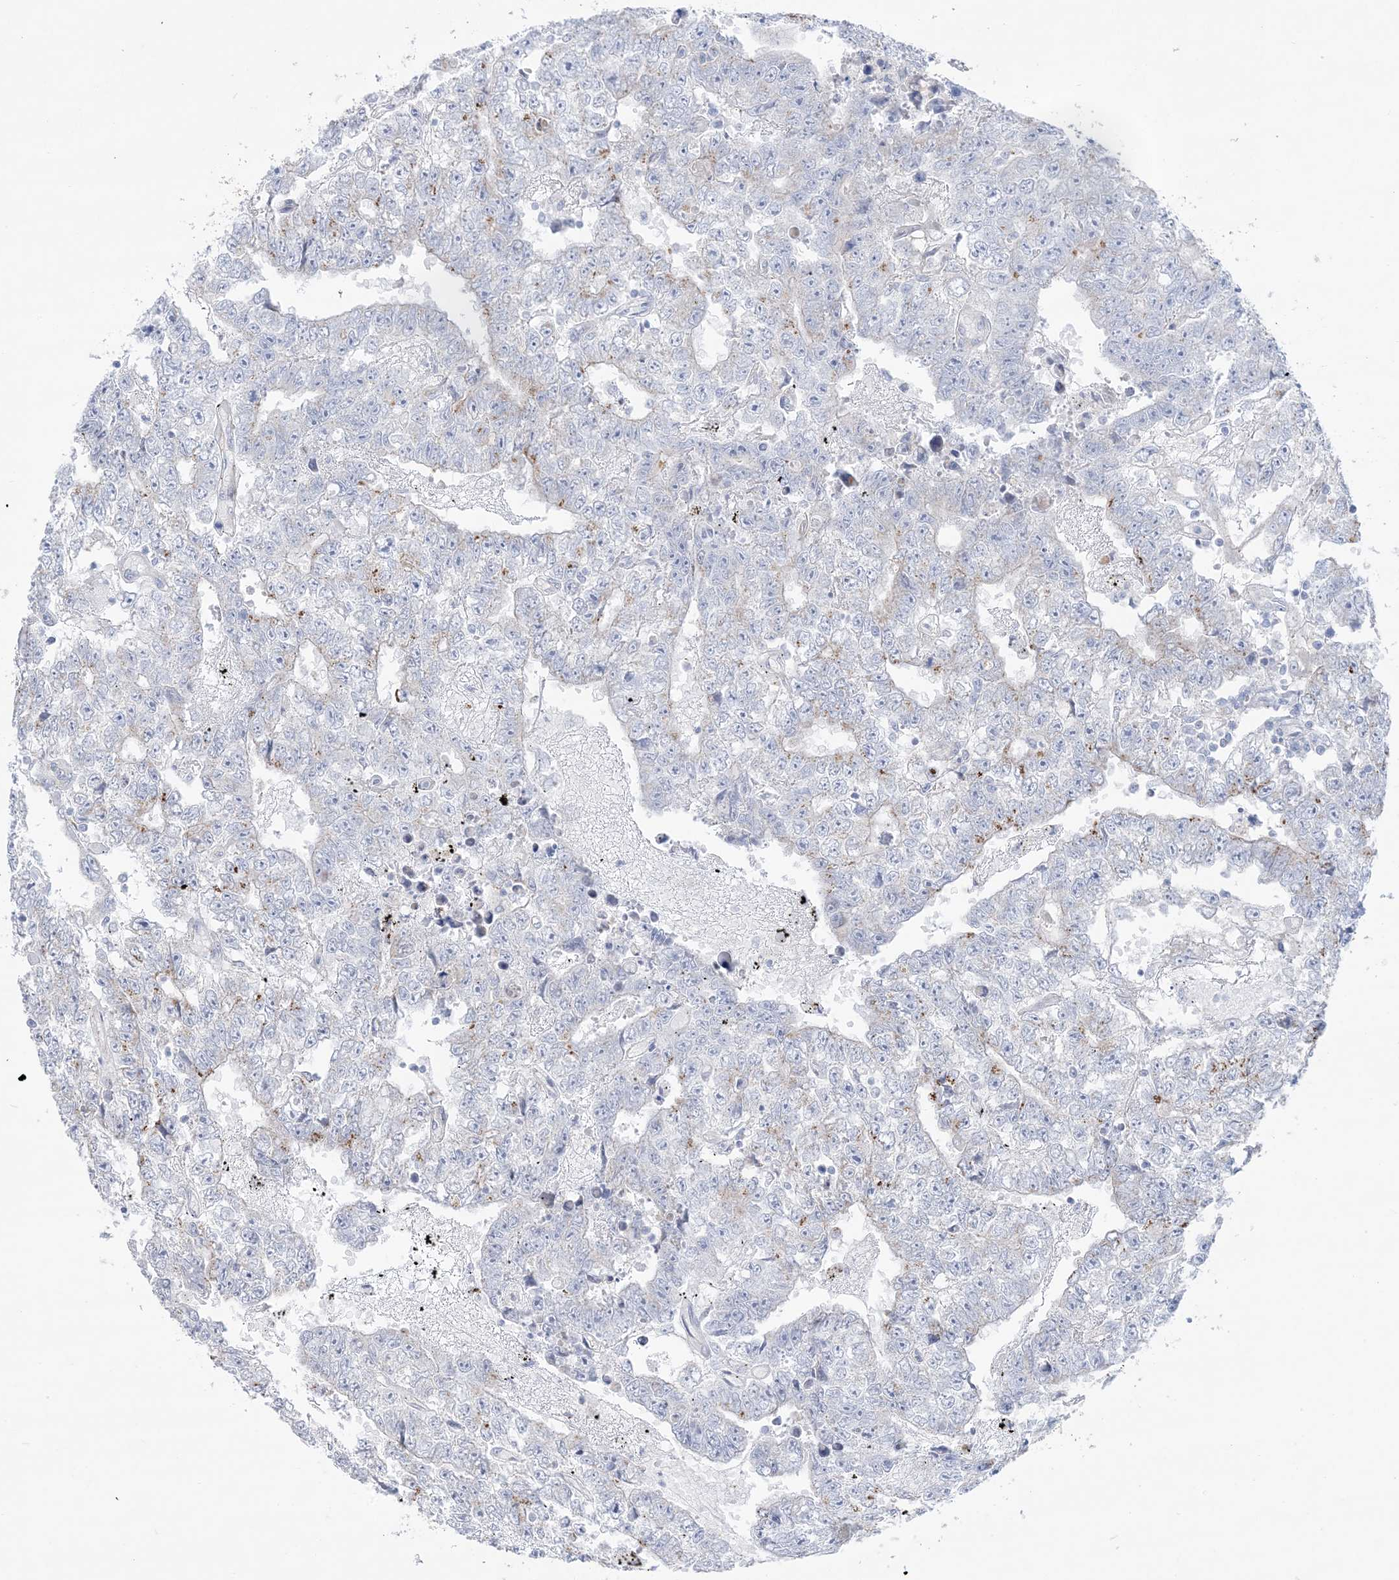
{"staining": {"intensity": "negative", "quantity": "none", "location": "none"}, "tissue": "testis cancer", "cell_type": "Tumor cells", "image_type": "cancer", "snomed": [{"axis": "morphology", "description": "Carcinoma, Embryonal, NOS"}, {"axis": "topography", "description": "Testis"}], "caption": "Immunohistochemistry (IHC) micrograph of testis cancer (embryonal carcinoma) stained for a protein (brown), which demonstrates no positivity in tumor cells.", "gene": "B3GNT7", "patient": {"sex": "male", "age": 25}}